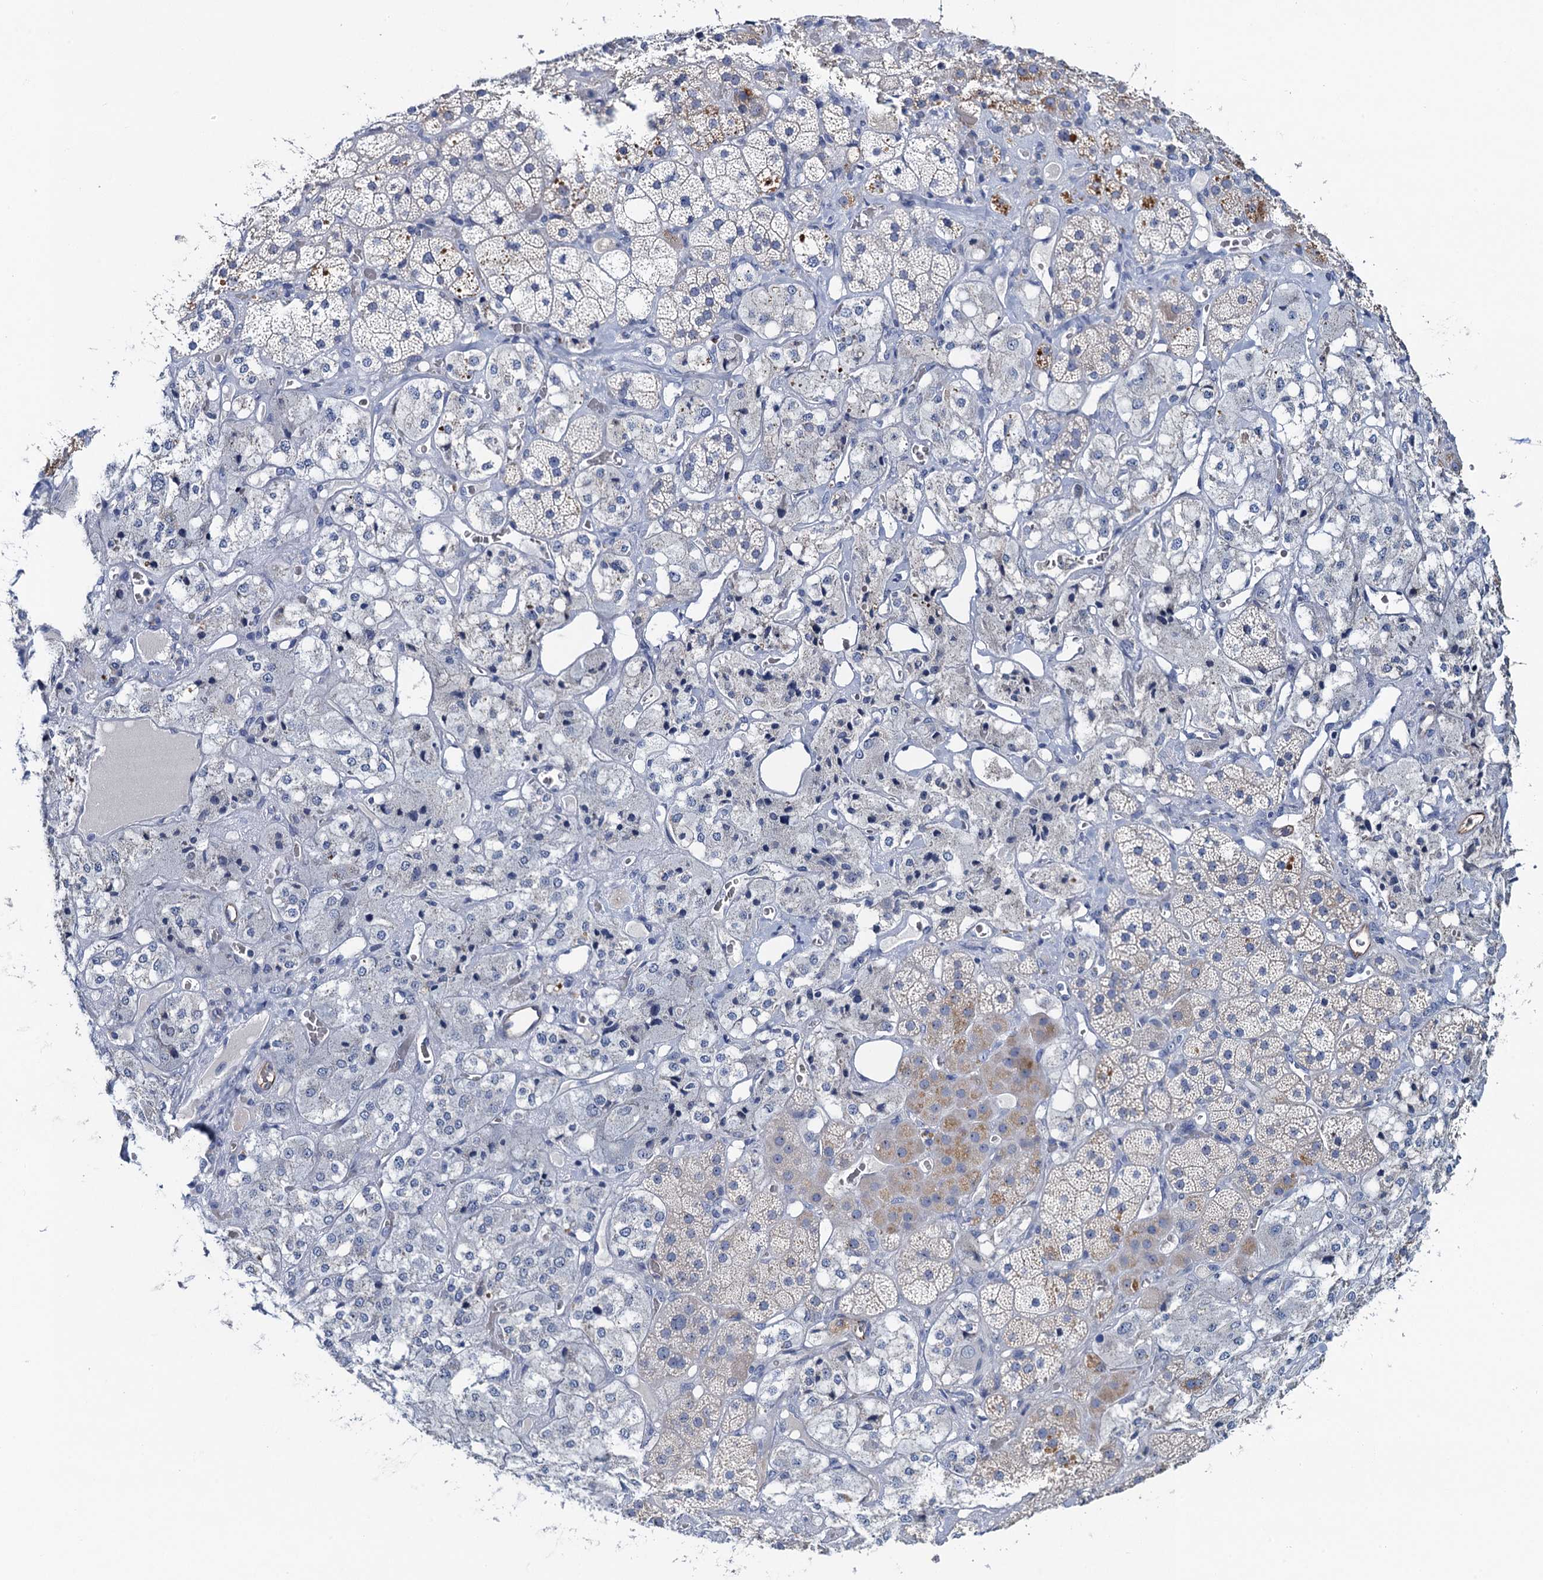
{"staining": {"intensity": "moderate", "quantity": "<25%", "location": "cytoplasmic/membranous"}, "tissue": "adrenal gland", "cell_type": "Glandular cells", "image_type": "normal", "snomed": [{"axis": "morphology", "description": "Normal tissue, NOS"}, {"axis": "topography", "description": "Adrenal gland"}], "caption": "An image of adrenal gland stained for a protein demonstrates moderate cytoplasmic/membranous brown staining in glandular cells. (IHC, brightfield microscopy, high magnification).", "gene": "PLLP", "patient": {"sex": "male", "age": 57}}